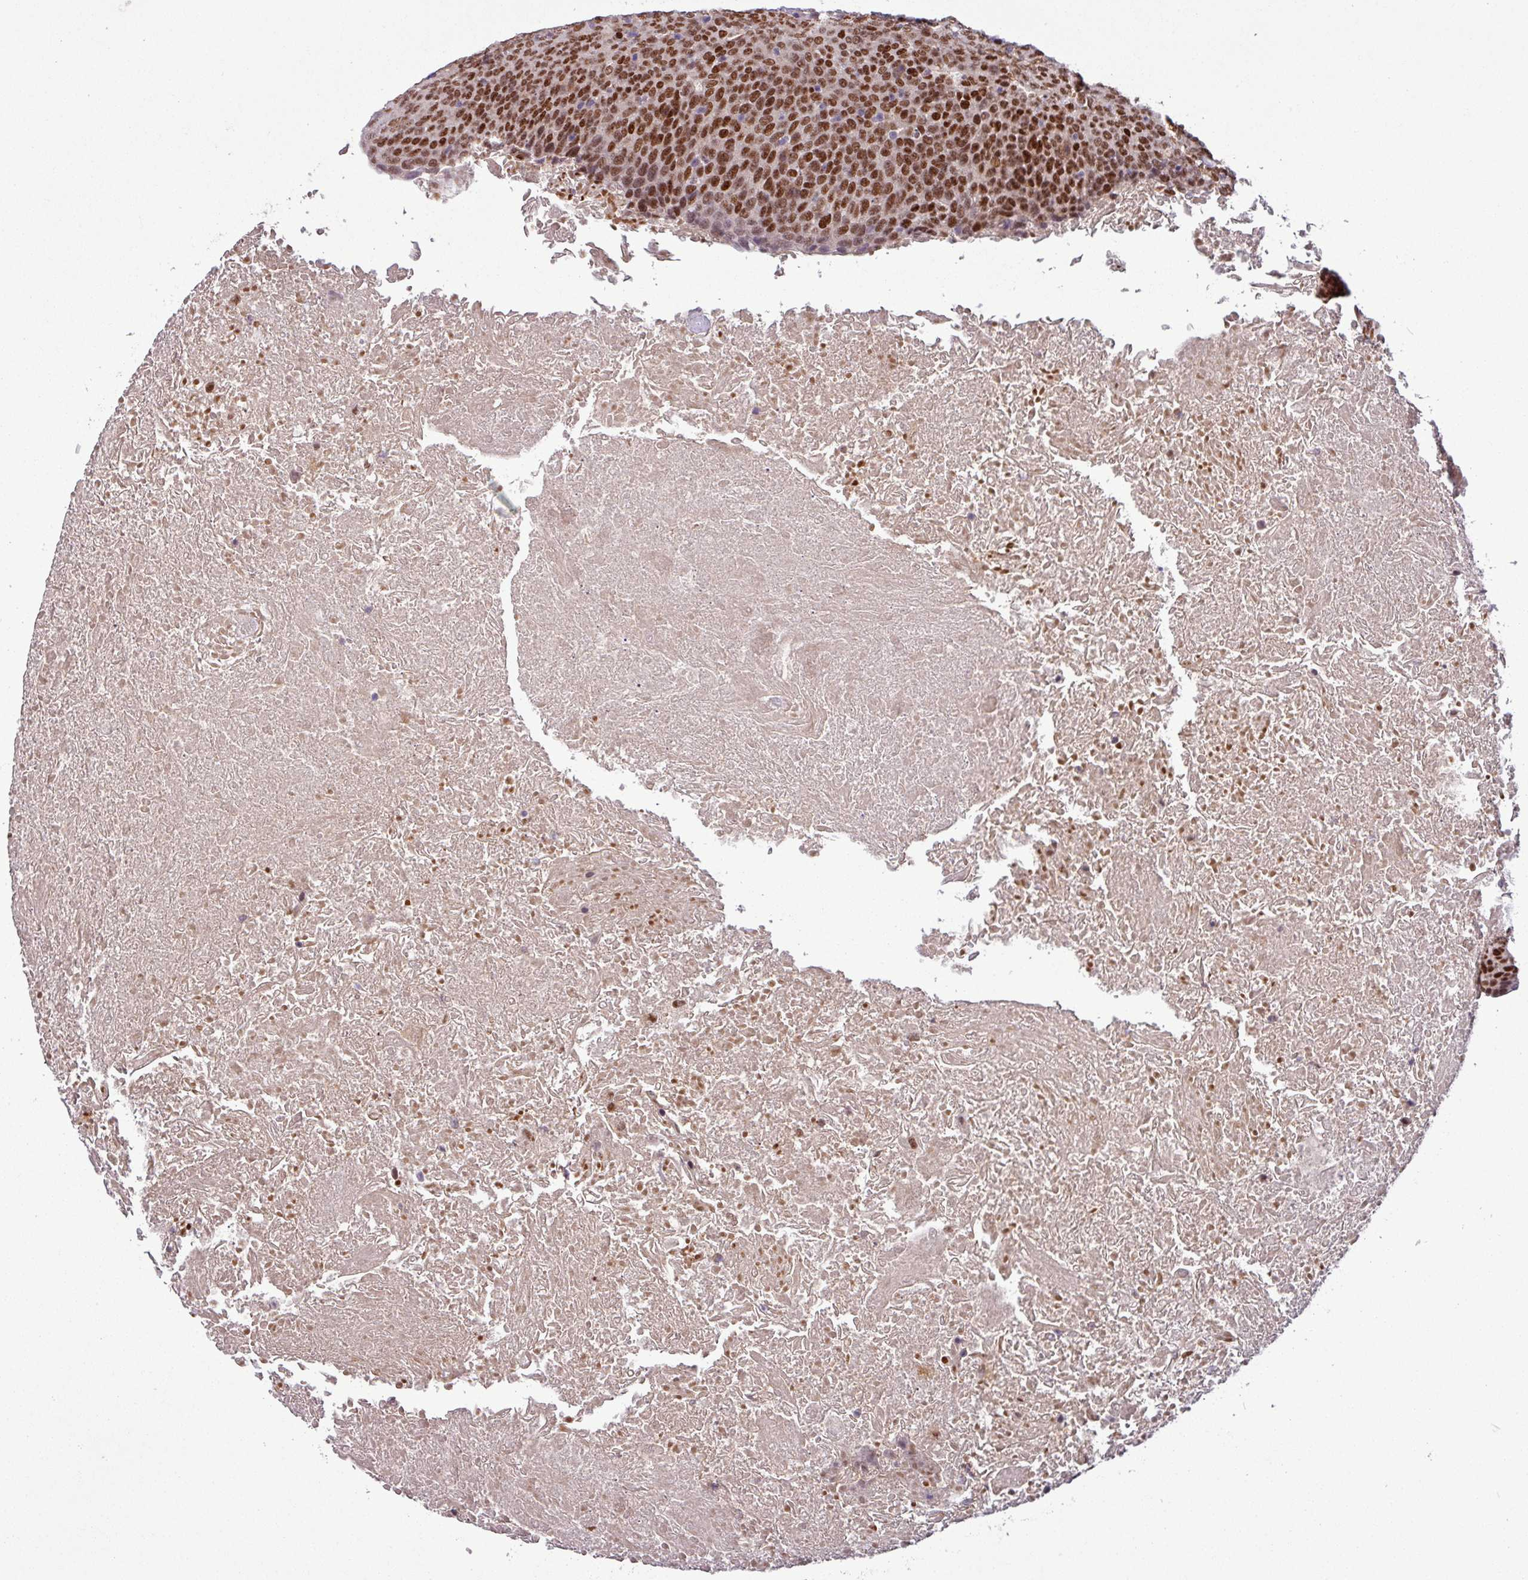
{"staining": {"intensity": "strong", "quantity": ">75%", "location": "nuclear"}, "tissue": "head and neck cancer", "cell_type": "Tumor cells", "image_type": "cancer", "snomed": [{"axis": "morphology", "description": "Squamous cell carcinoma, NOS"}, {"axis": "morphology", "description": "Squamous cell carcinoma, metastatic, NOS"}, {"axis": "topography", "description": "Lymph node"}, {"axis": "topography", "description": "Head-Neck"}], "caption": "Protein expression analysis of human head and neck cancer (squamous cell carcinoma) reveals strong nuclear expression in about >75% of tumor cells.", "gene": "IRF2BPL", "patient": {"sex": "male", "age": 62}}